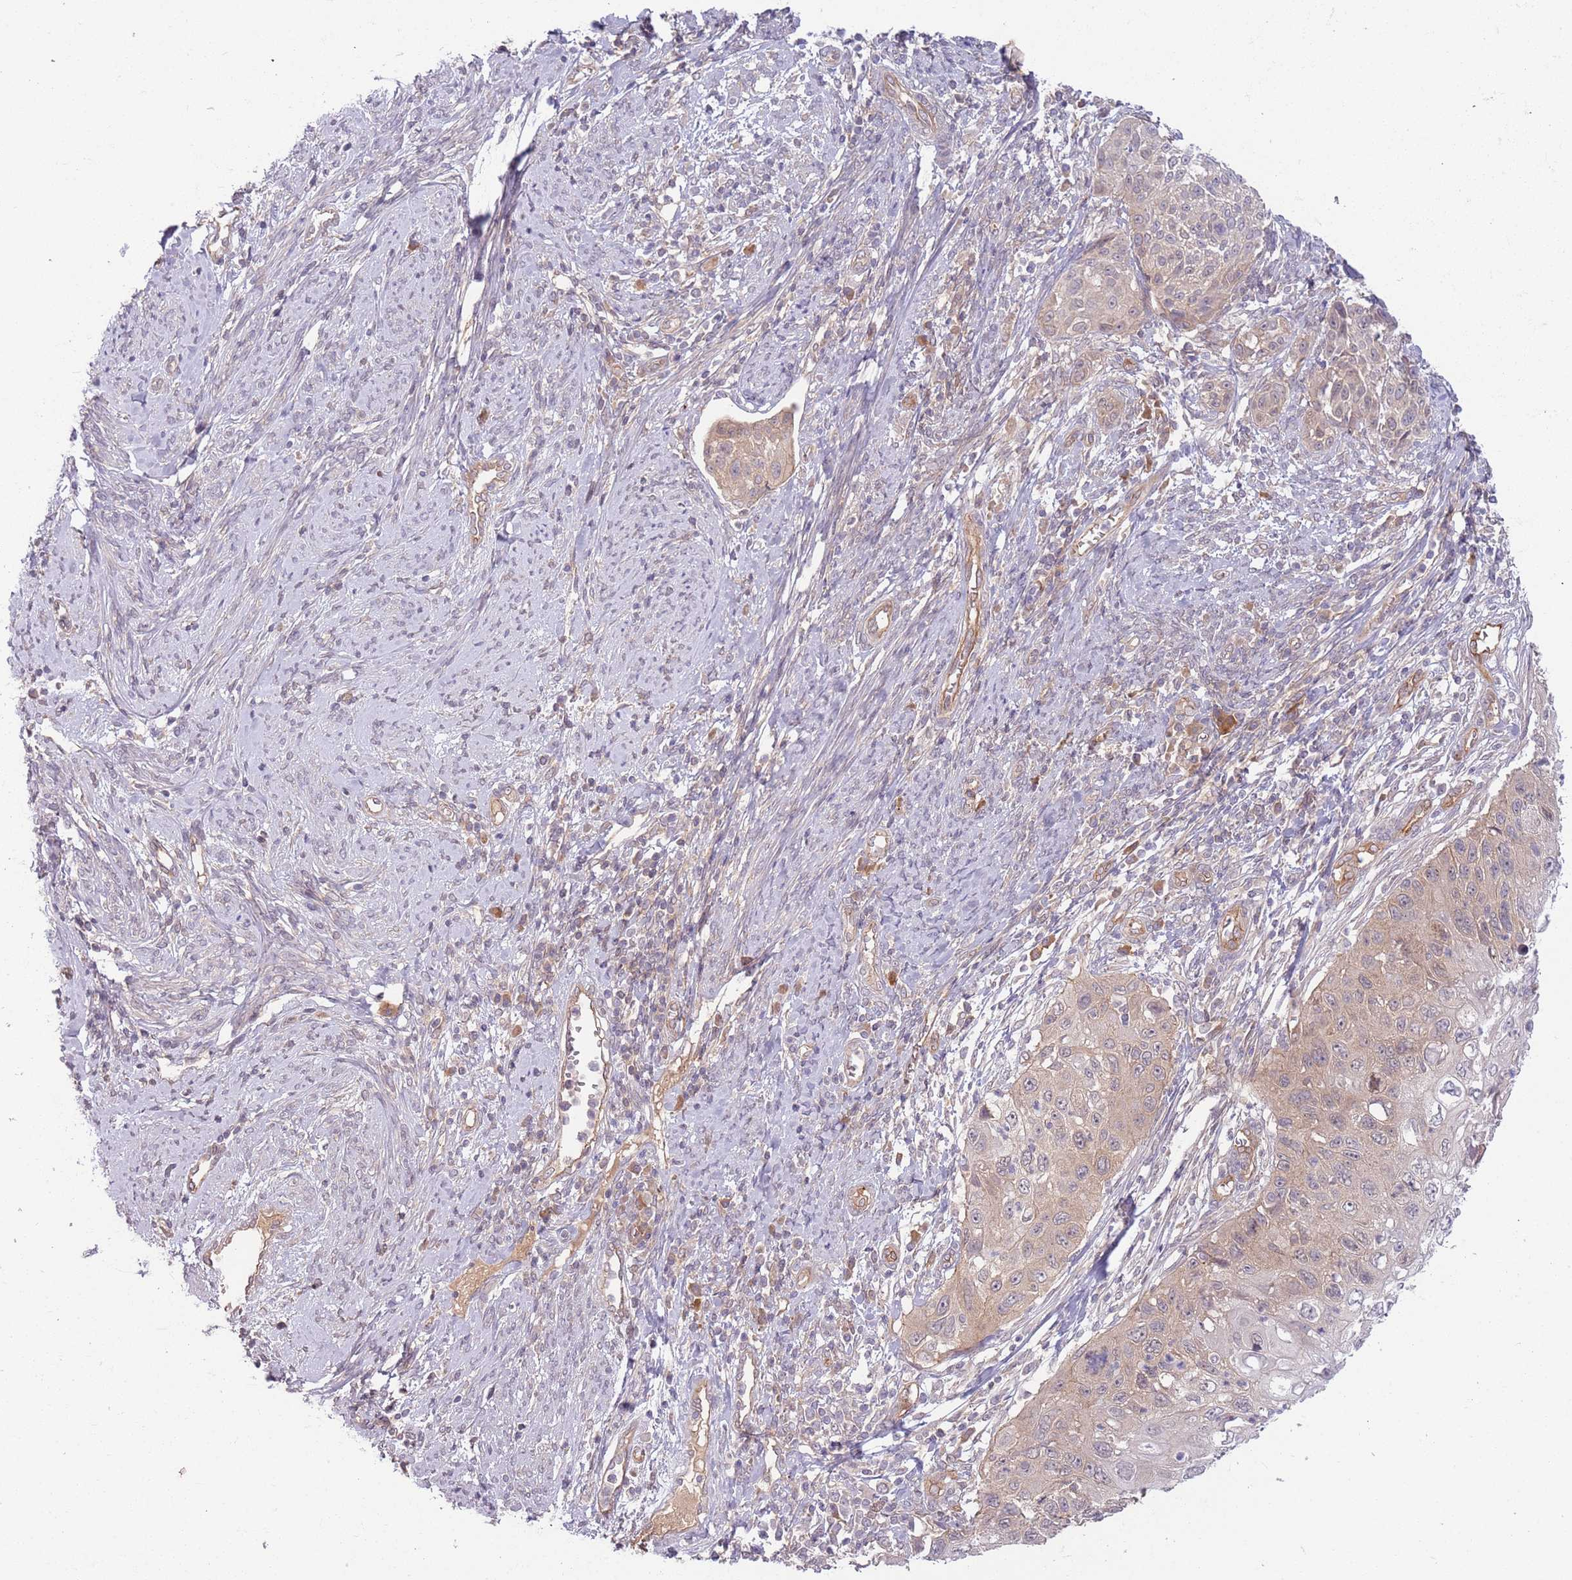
{"staining": {"intensity": "weak", "quantity": "25%-75%", "location": "cytoplasmic/membranous"}, "tissue": "cervical cancer", "cell_type": "Tumor cells", "image_type": "cancer", "snomed": [{"axis": "morphology", "description": "Squamous cell carcinoma, NOS"}, {"axis": "topography", "description": "Cervix"}], "caption": "Weak cytoplasmic/membranous staining is seen in approximately 25%-75% of tumor cells in cervical squamous cell carcinoma.", "gene": "SAV1", "patient": {"sex": "female", "age": 70}}